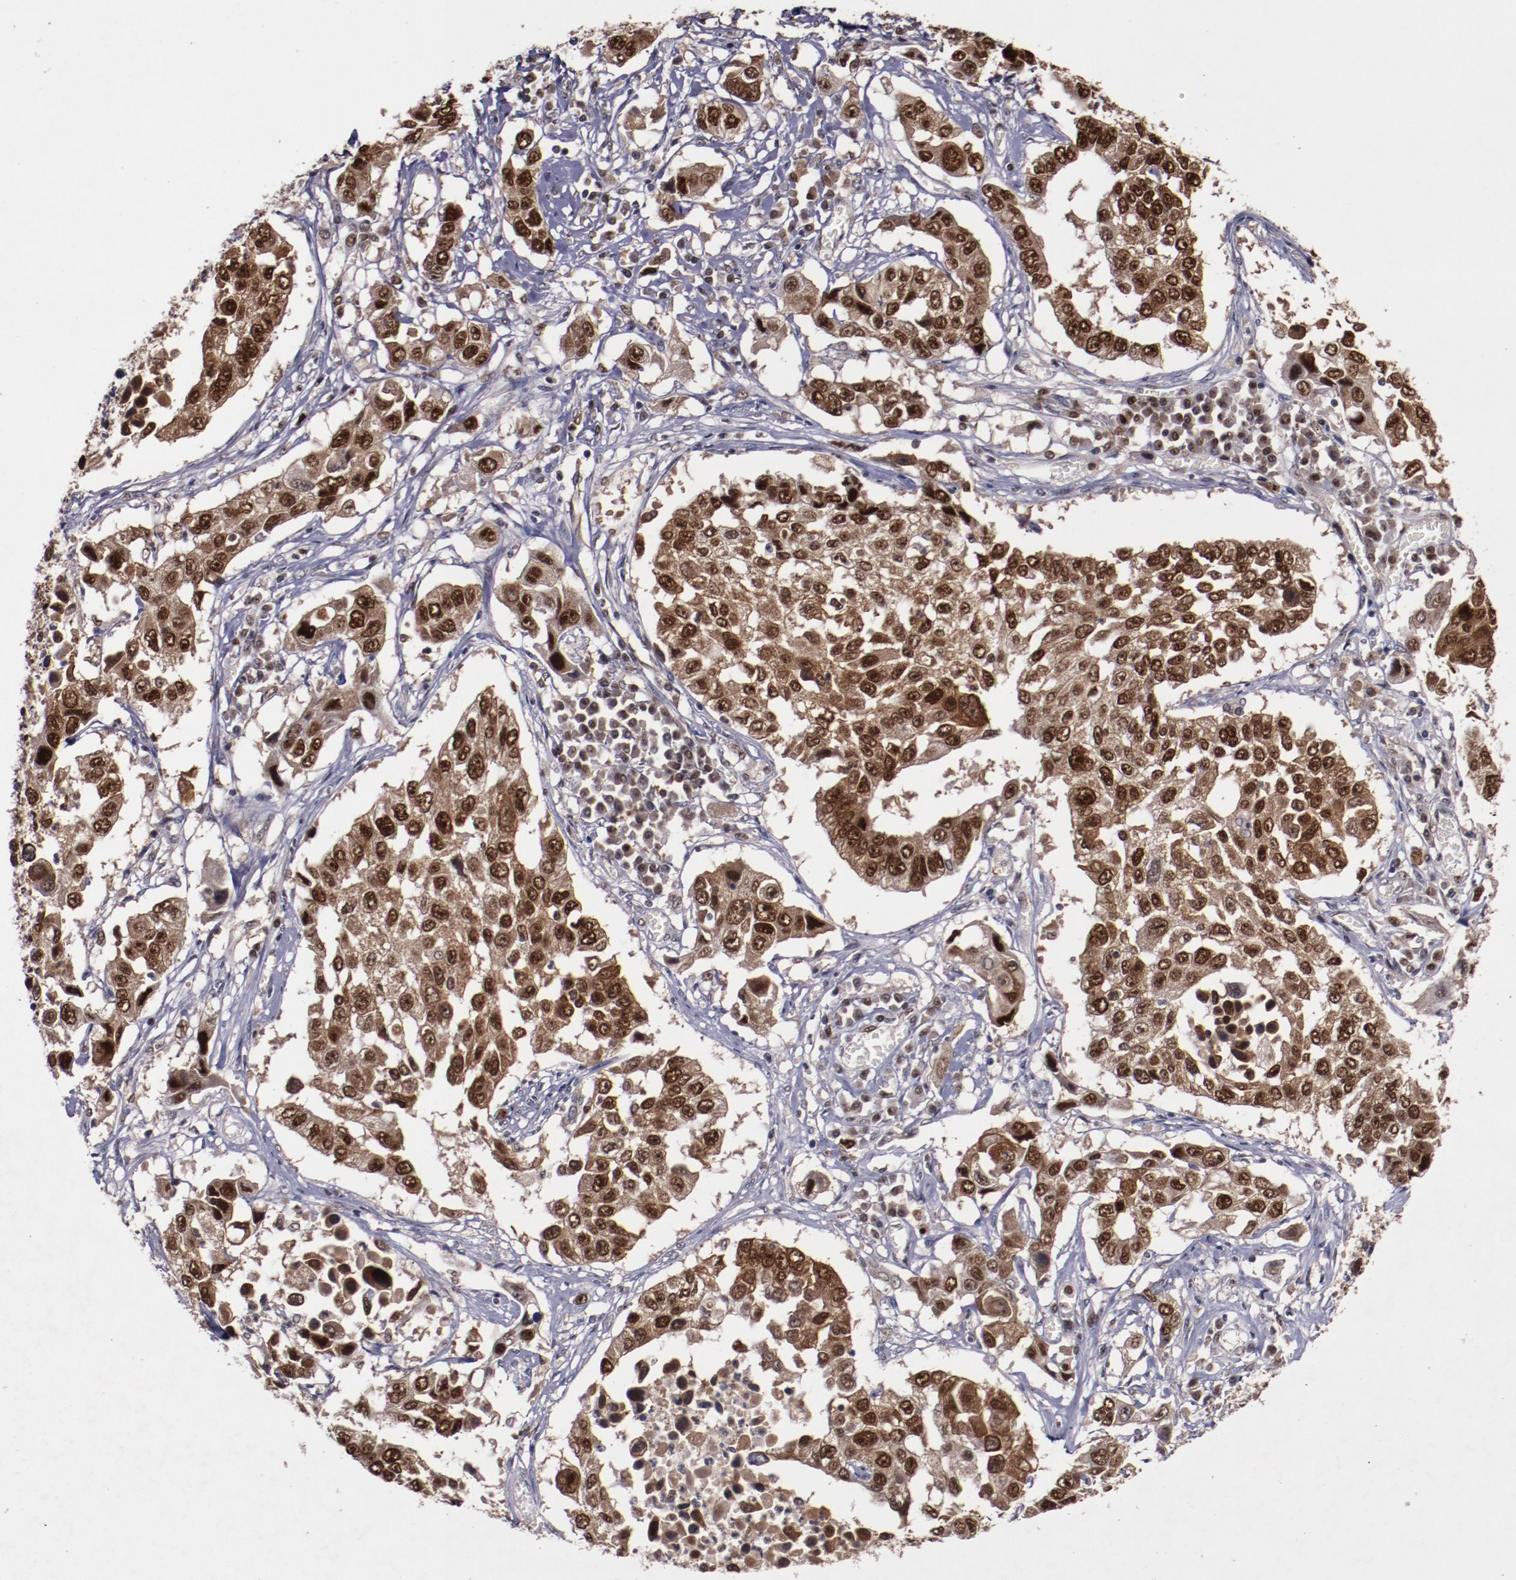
{"staining": {"intensity": "strong", "quantity": ">75%", "location": "cytoplasmic/membranous,nuclear"}, "tissue": "lung cancer", "cell_type": "Tumor cells", "image_type": "cancer", "snomed": [{"axis": "morphology", "description": "Squamous cell carcinoma, NOS"}, {"axis": "topography", "description": "Lung"}], "caption": "Tumor cells exhibit high levels of strong cytoplasmic/membranous and nuclear expression in approximately >75% of cells in human lung cancer.", "gene": "CHEK2", "patient": {"sex": "male", "age": 71}}